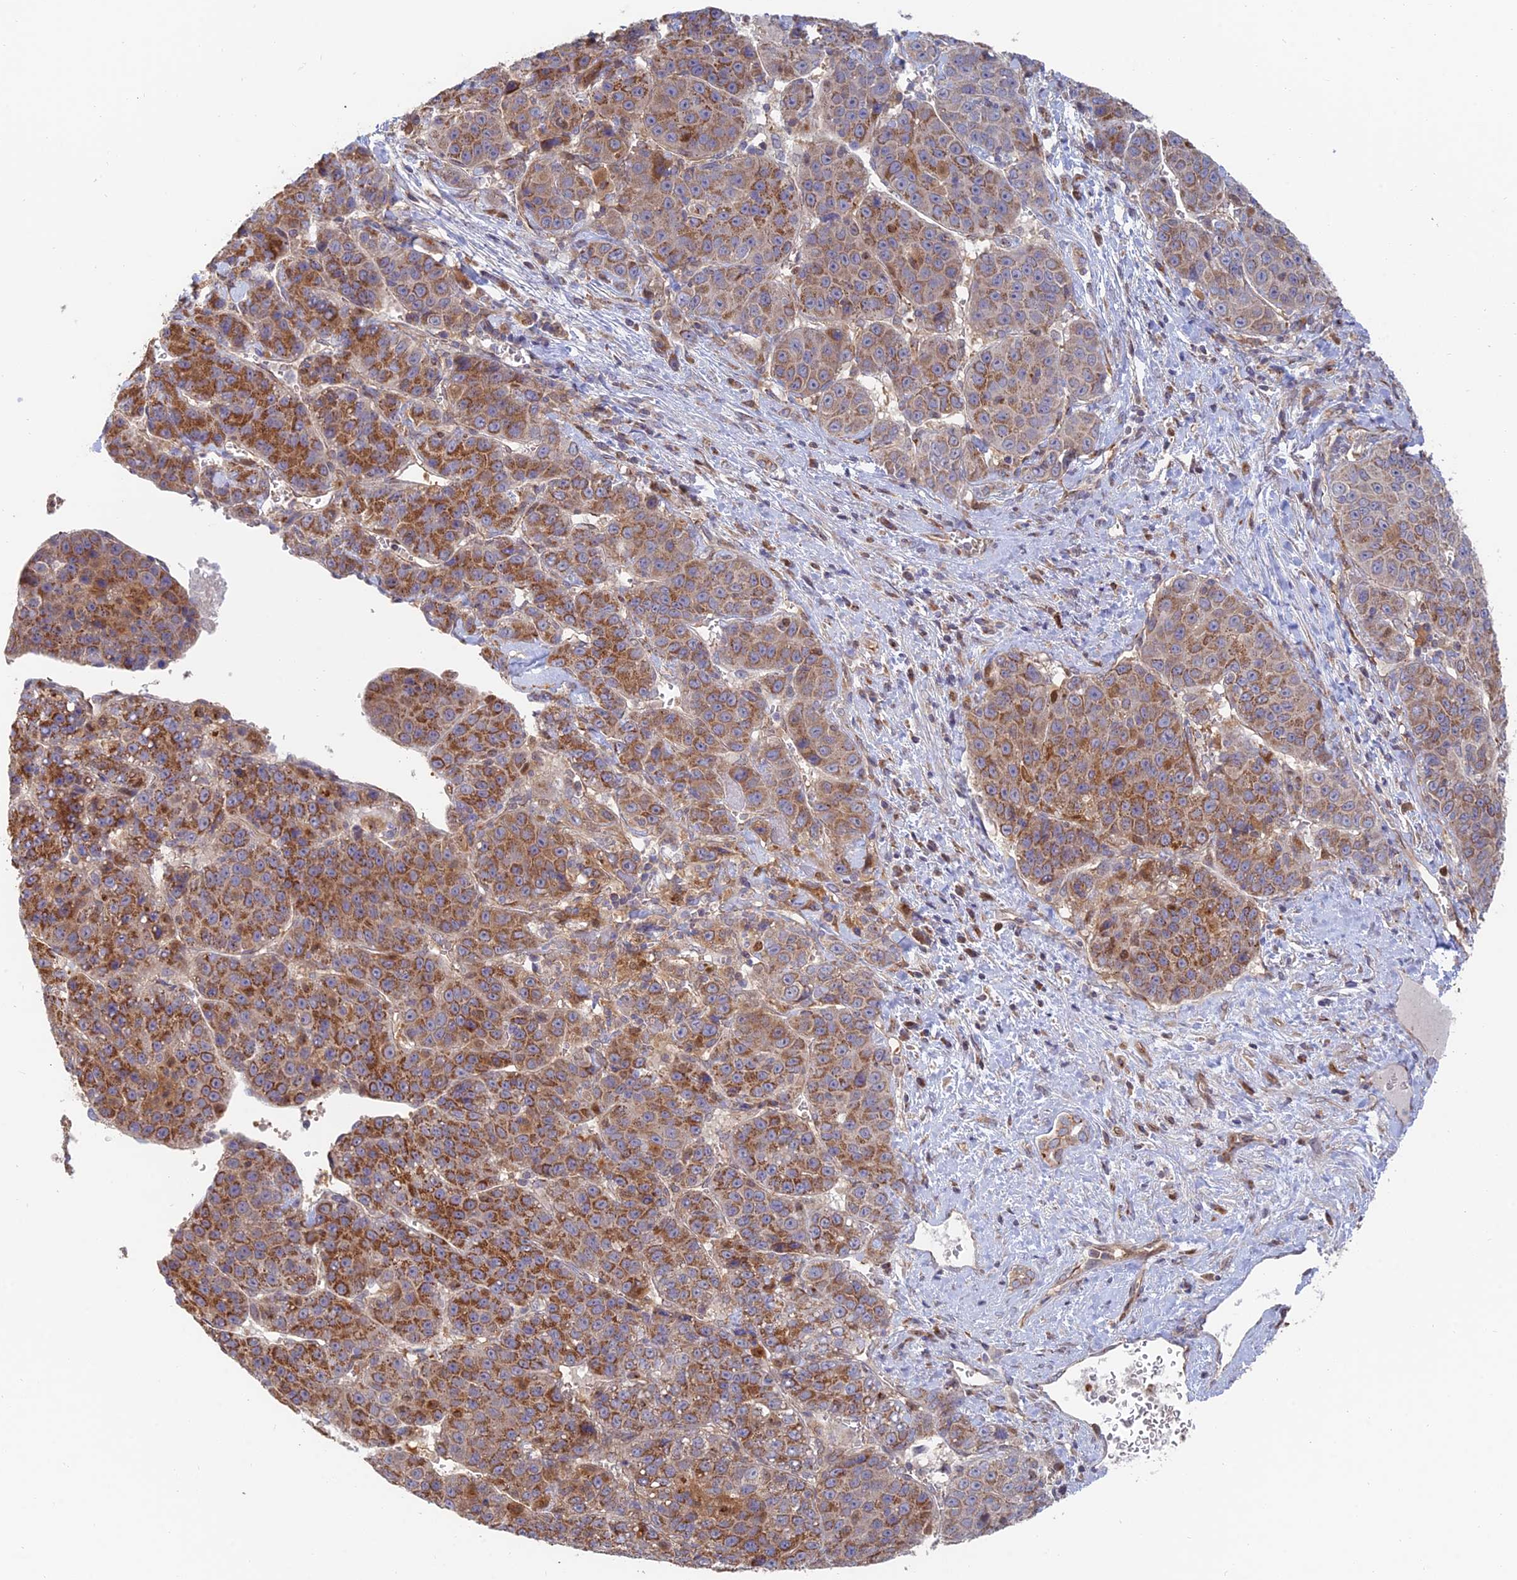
{"staining": {"intensity": "moderate", "quantity": ">75%", "location": "cytoplasmic/membranous"}, "tissue": "liver cancer", "cell_type": "Tumor cells", "image_type": "cancer", "snomed": [{"axis": "morphology", "description": "Carcinoma, Hepatocellular, NOS"}, {"axis": "topography", "description": "Liver"}], "caption": "A brown stain highlights moderate cytoplasmic/membranous expression of a protein in liver cancer (hepatocellular carcinoma) tumor cells.", "gene": "HS2ST1", "patient": {"sex": "female", "age": 53}}